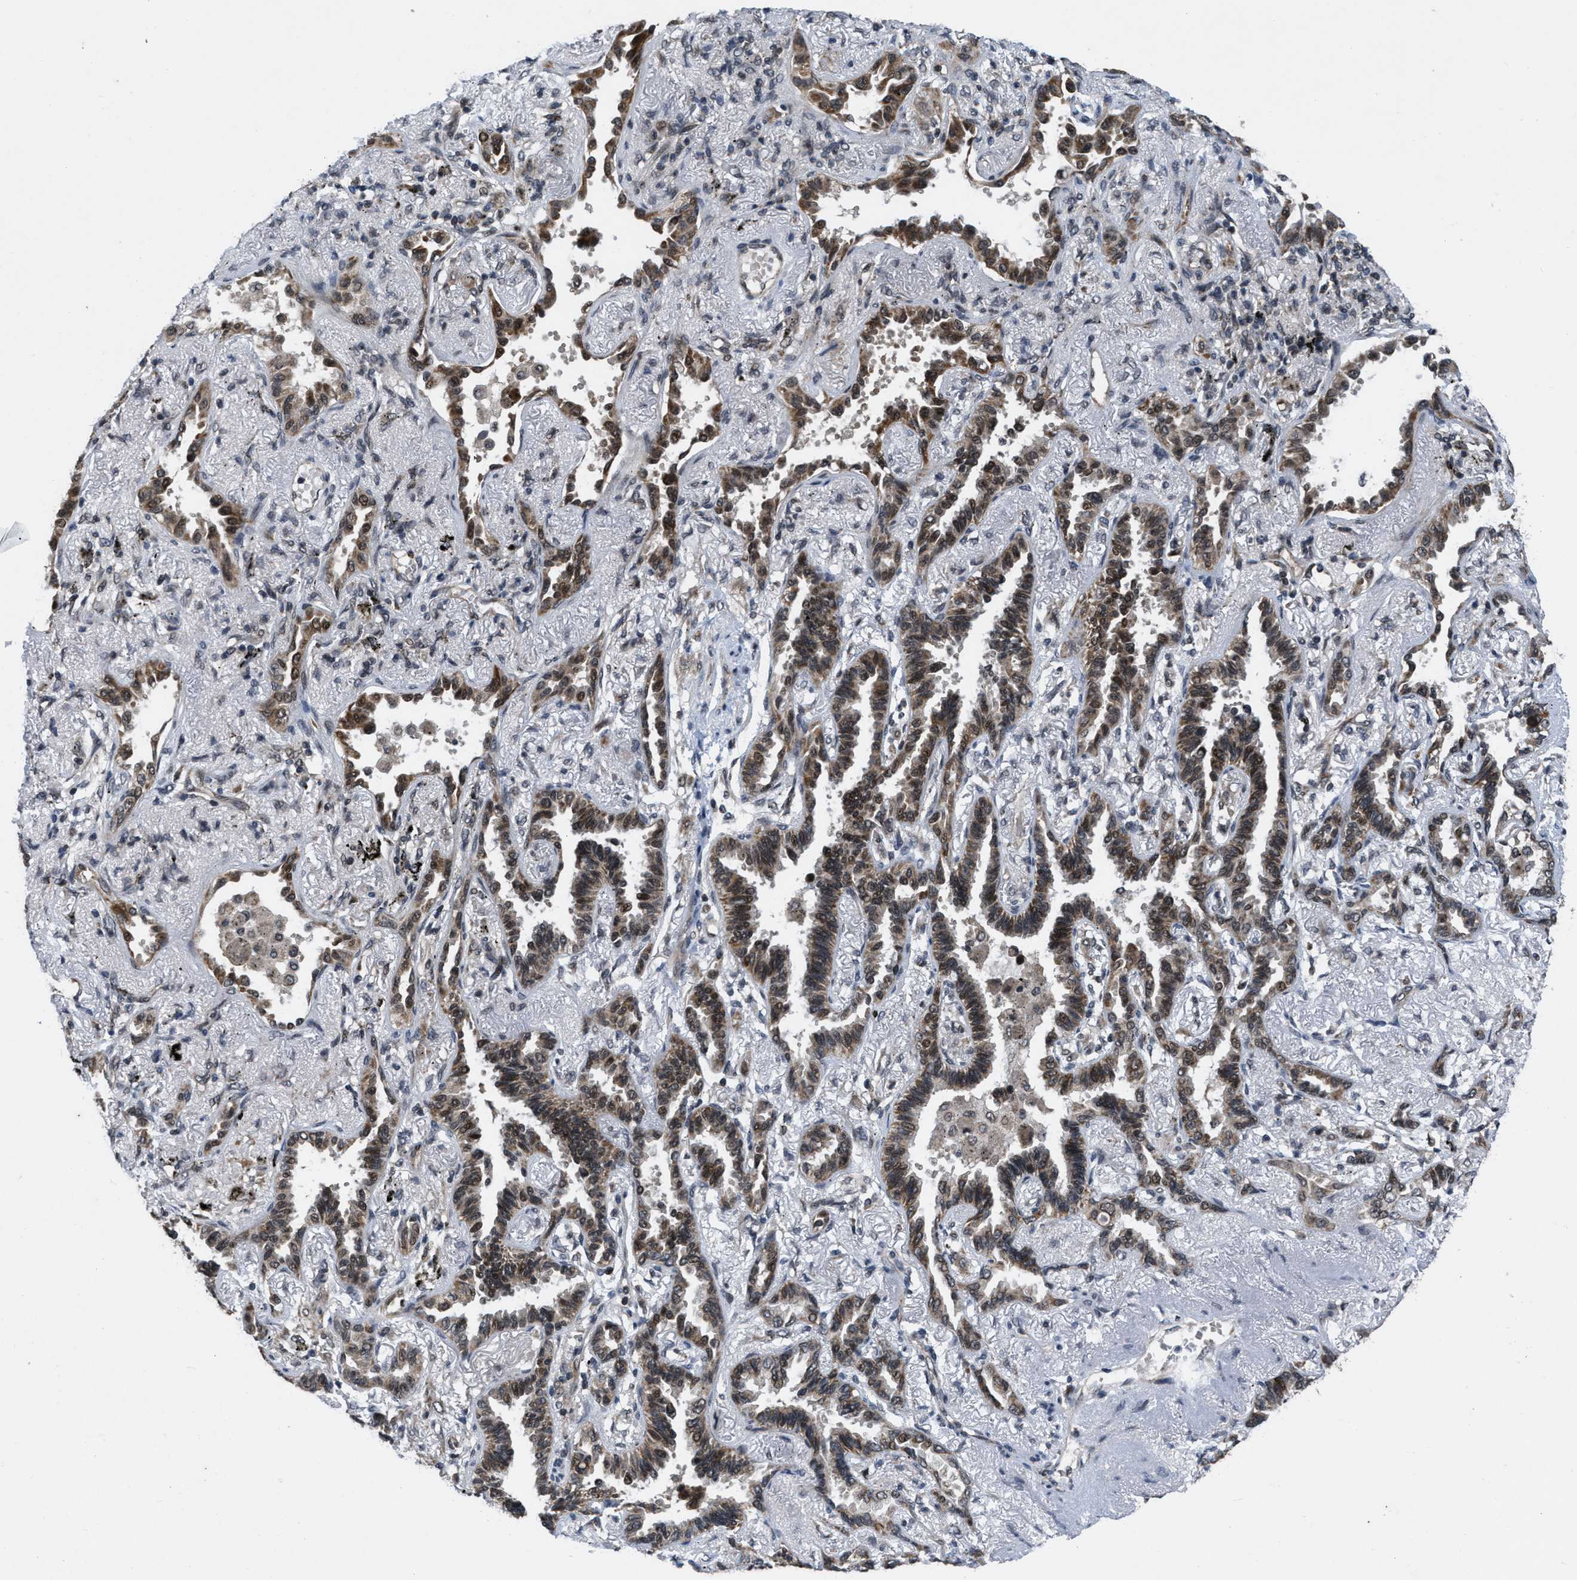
{"staining": {"intensity": "moderate", "quantity": ">75%", "location": "cytoplasmic/membranous,nuclear"}, "tissue": "lung cancer", "cell_type": "Tumor cells", "image_type": "cancer", "snomed": [{"axis": "morphology", "description": "Adenocarcinoma, NOS"}, {"axis": "topography", "description": "Lung"}], "caption": "Immunohistochemistry (IHC) photomicrograph of adenocarcinoma (lung) stained for a protein (brown), which displays medium levels of moderate cytoplasmic/membranous and nuclear expression in approximately >75% of tumor cells.", "gene": "ZNHIT1", "patient": {"sex": "male", "age": 59}}